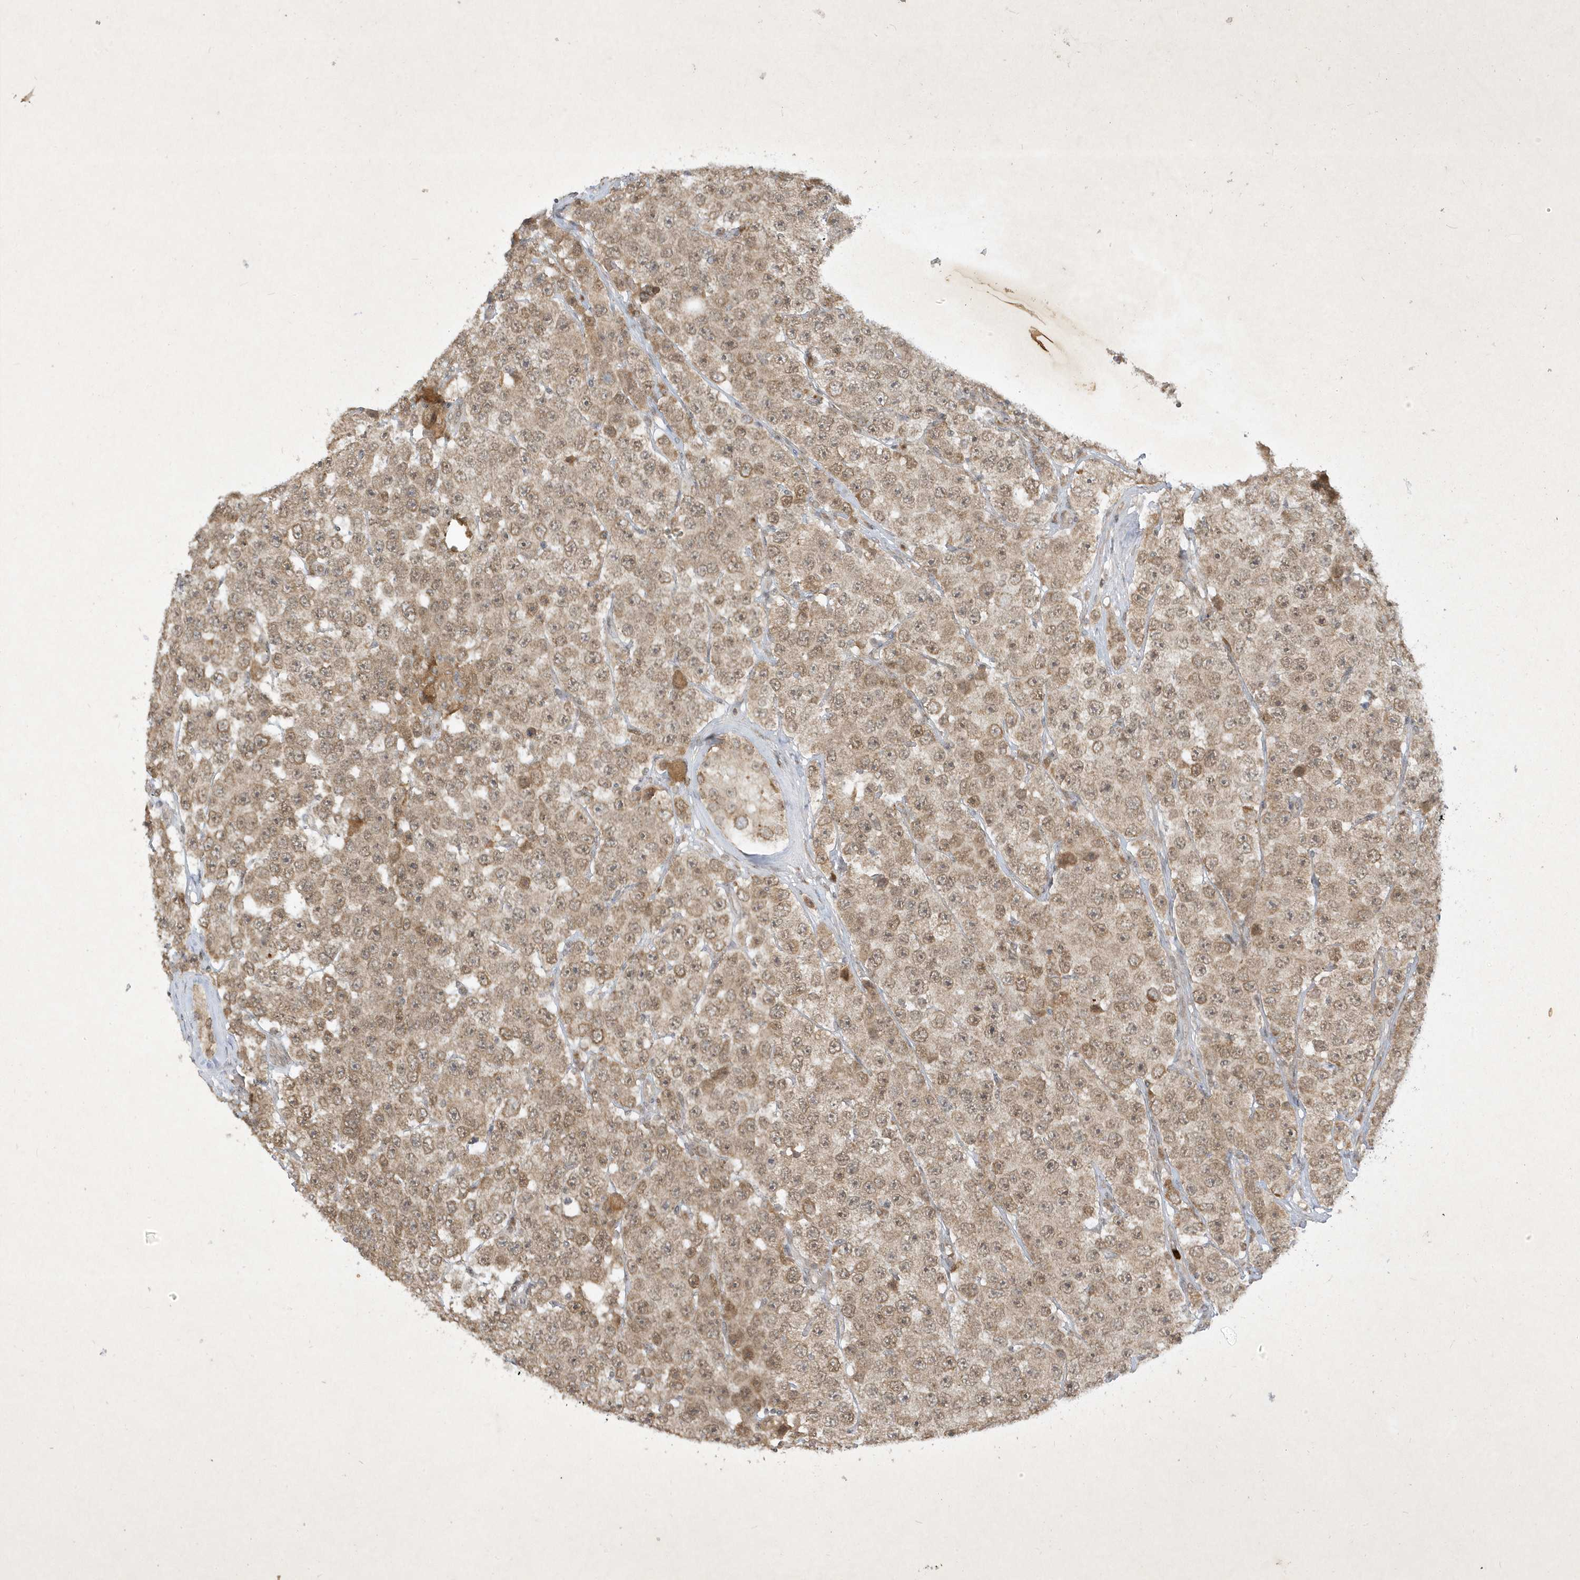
{"staining": {"intensity": "weak", "quantity": ">75%", "location": "cytoplasmic/membranous,nuclear"}, "tissue": "testis cancer", "cell_type": "Tumor cells", "image_type": "cancer", "snomed": [{"axis": "morphology", "description": "Seminoma, NOS"}, {"axis": "topography", "description": "Testis"}], "caption": "A brown stain shows weak cytoplasmic/membranous and nuclear staining of a protein in testis seminoma tumor cells.", "gene": "ZNF213", "patient": {"sex": "male", "age": 28}}